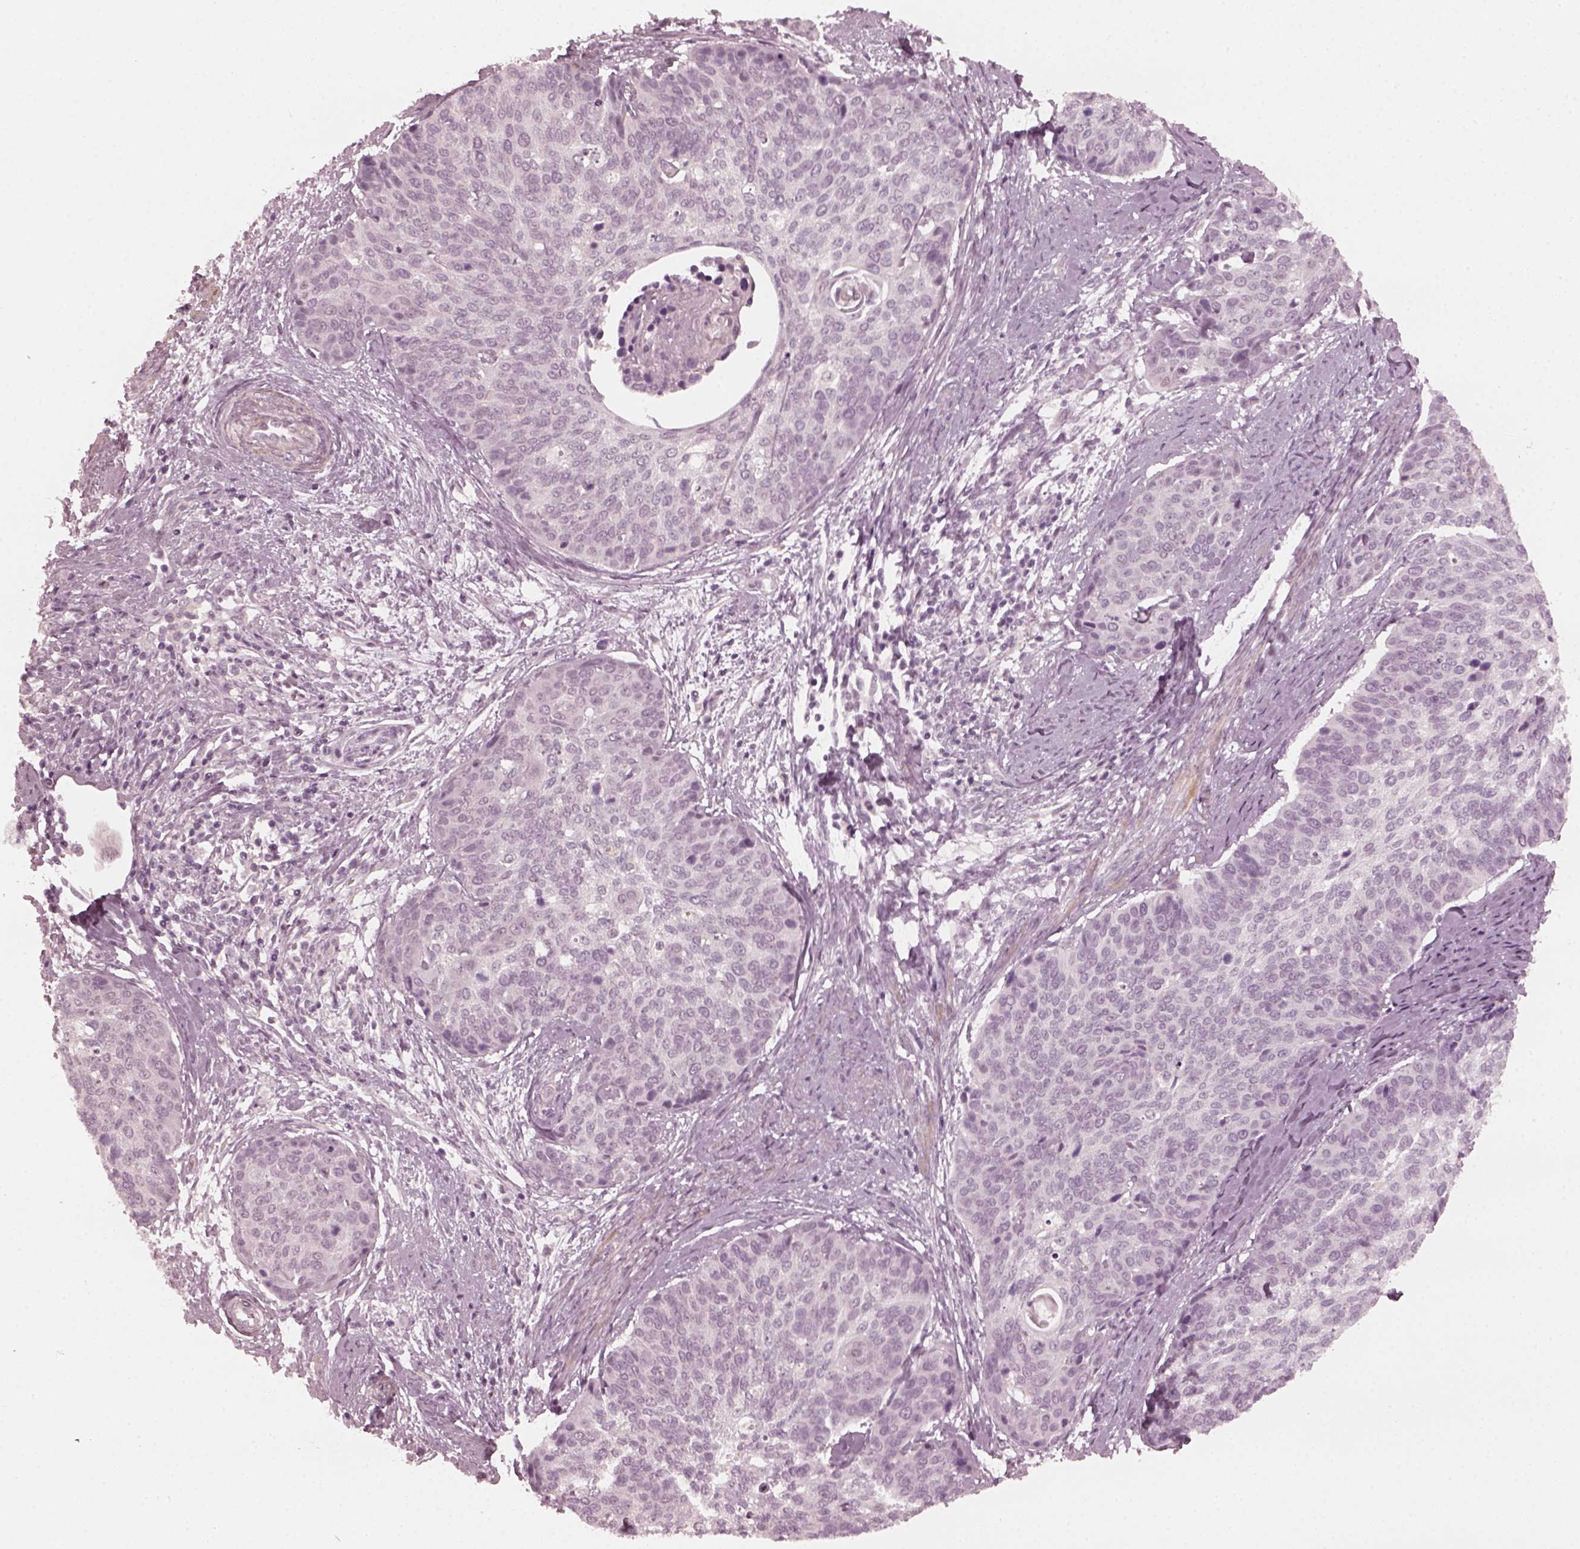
{"staining": {"intensity": "negative", "quantity": "none", "location": "none"}, "tissue": "cervical cancer", "cell_type": "Tumor cells", "image_type": "cancer", "snomed": [{"axis": "morphology", "description": "Squamous cell carcinoma, NOS"}, {"axis": "topography", "description": "Cervix"}], "caption": "An image of squamous cell carcinoma (cervical) stained for a protein reveals no brown staining in tumor cells.", "gene": "CCDC170", "patient": {"sex": "female", "age": 69}}